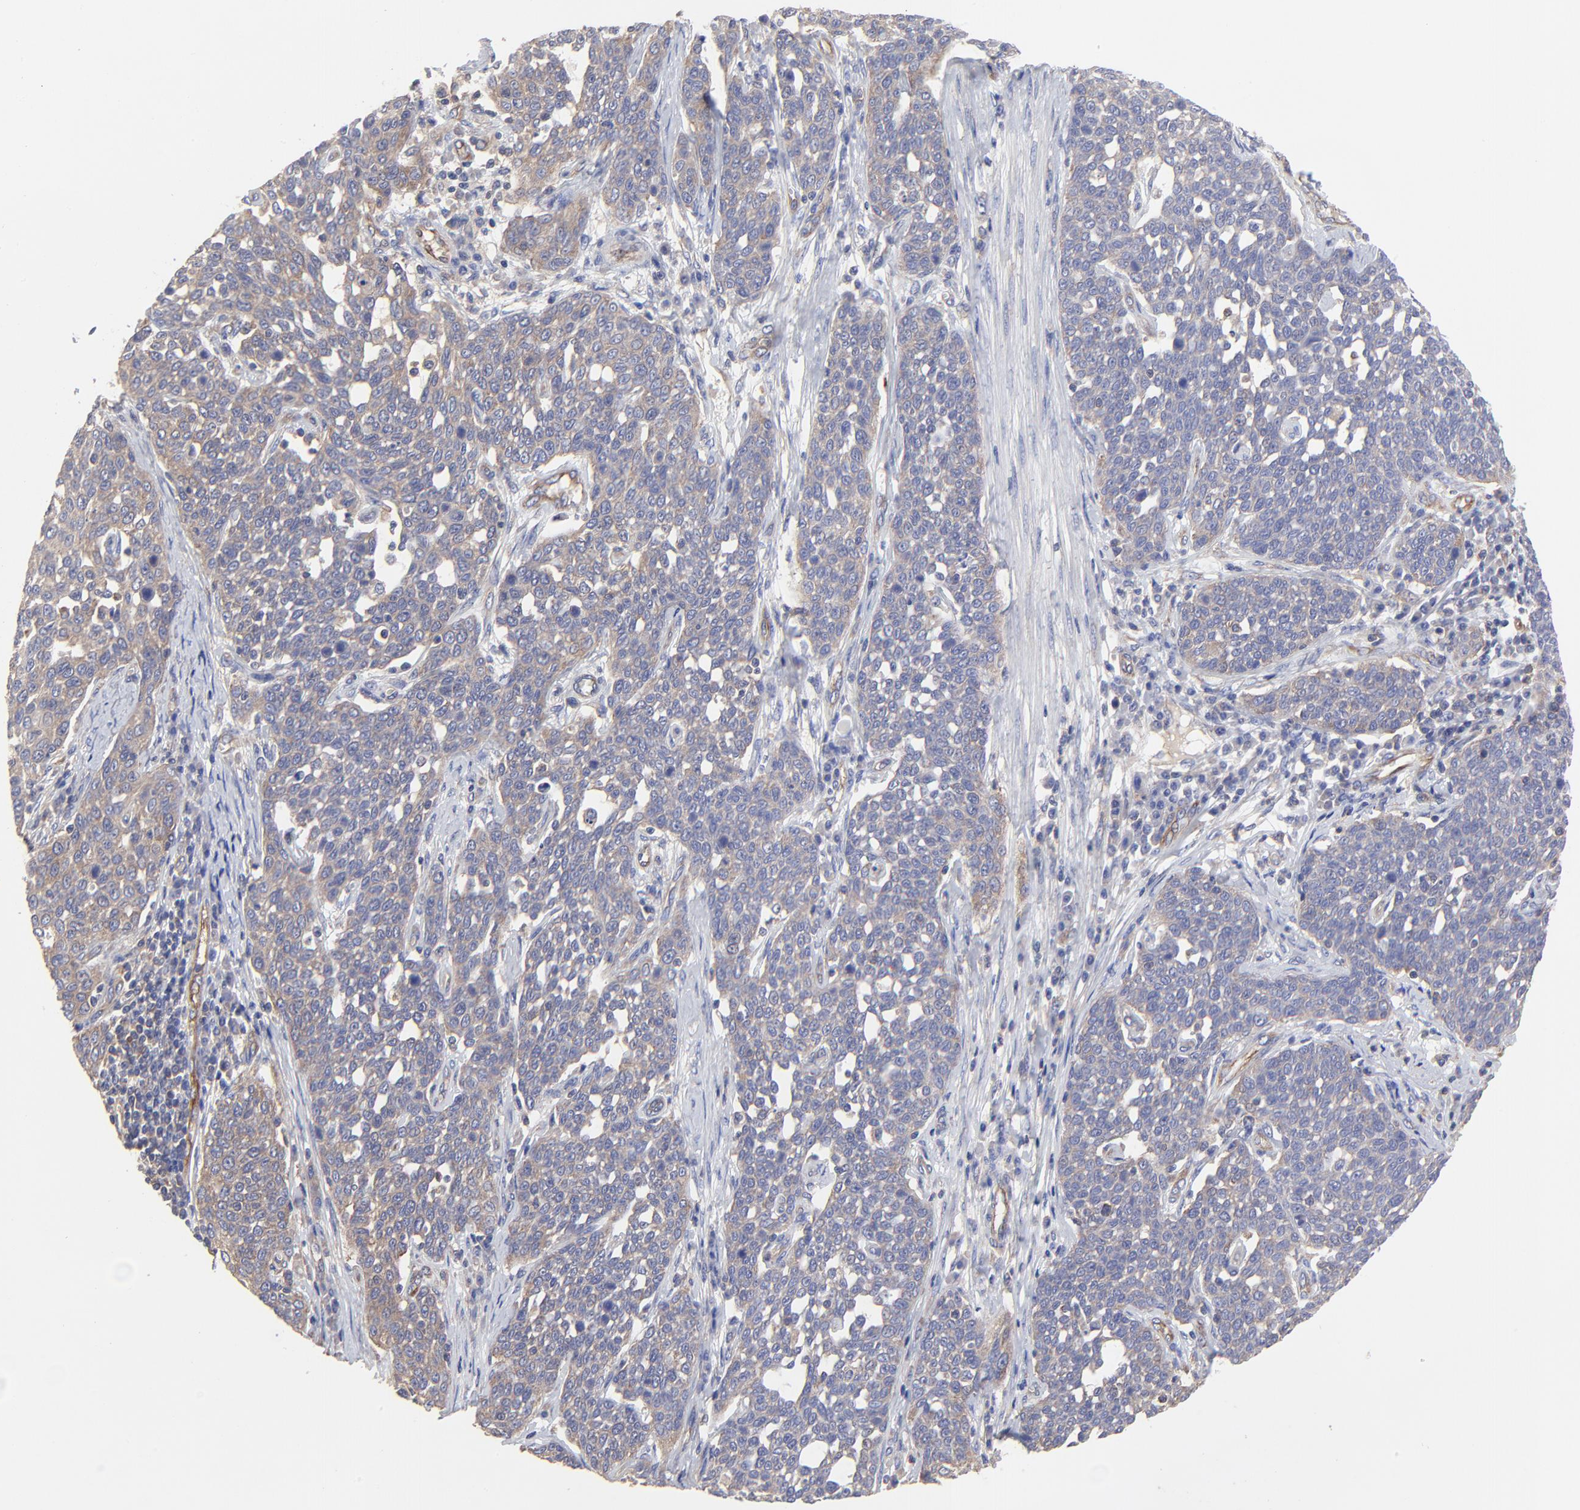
{"staining": {"intensity": "weak", "quantity": "25%-75%", "location": "cytoplasmic/membranous"}, "tissue": "cervical cancer", "cell_type": "Tumor cells", "image_type": "cancer", "snomed": [{"axis": "morphology", "description": "Squamous cell carcinoma, NOS"}, {"axis": "topography", "description": "Cervix"}], "caption": "Squamous cell carcinoma (cervical) stained for a protein demonstrates weak cytoplasmic/membranous positivity in tumor cells. The protein of interest is shown in brown color, while the nuclei are stained blue.", "gene": "SULF2", "patient": {"sex": "female", "age": 34}}